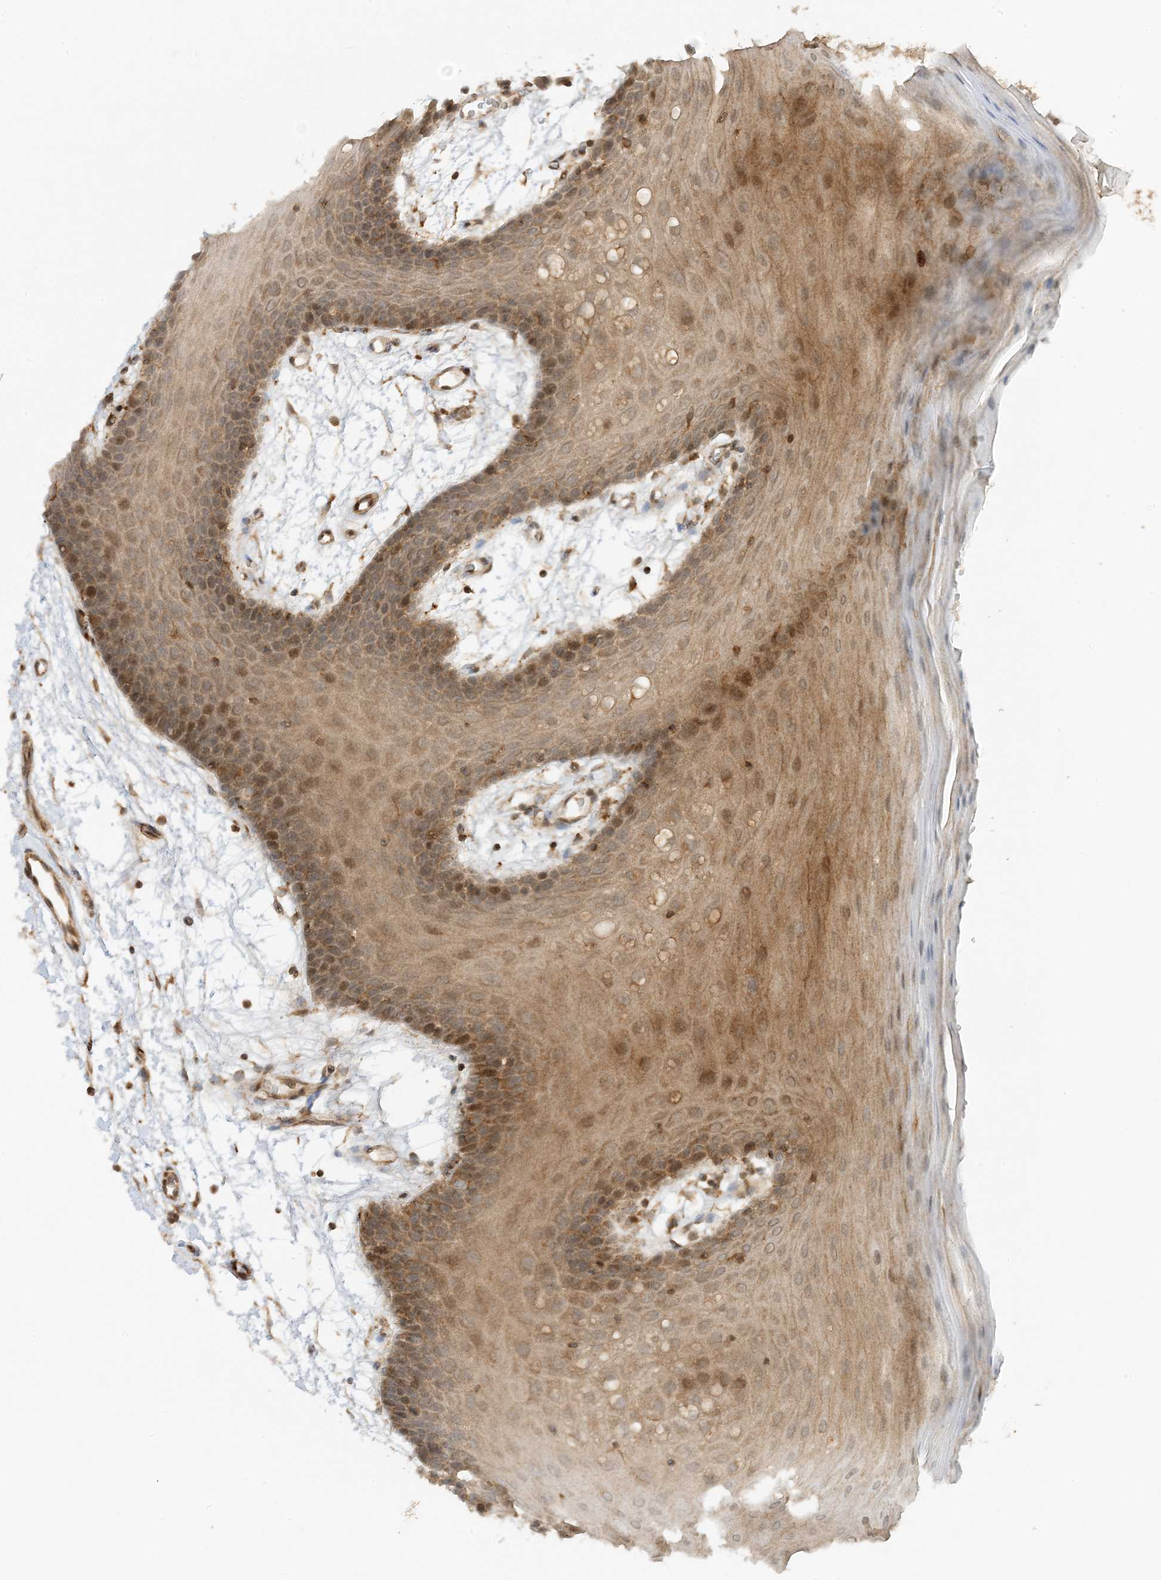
{"staining": {"intensity": "moderate", "quantity": ">75%", "location": "cytoplasmic/membranous"}, "tissue": "oral mucosa", "cell_type": "Squamous epithelial cells", "image_type": "normal", "snomed": [{"axis": "morphology", "description": "Normal tissue, NOS"}, {"axis": "topography", "description": "Skeletal muscle"}, {"axis": "topography", "description": "Oral tissue"}, {"axis": "topography", "description": "Salivary gland"}, {"axis": "topography", "description": "Peripheral nerve tissue"}], "caption": "Immunohistochemical staining of normal oral mucosa displays medium levels of moderate cytoplasmic/membranous positivity in approximately >75% of squamous epithelial cells. The protein is stained brown, and the nuclei are stained in blue (DAB IHC with brightfield microscopy, high magnification).", "gene": "XRN1", "patient": {"sex": "male", "age": 54}}